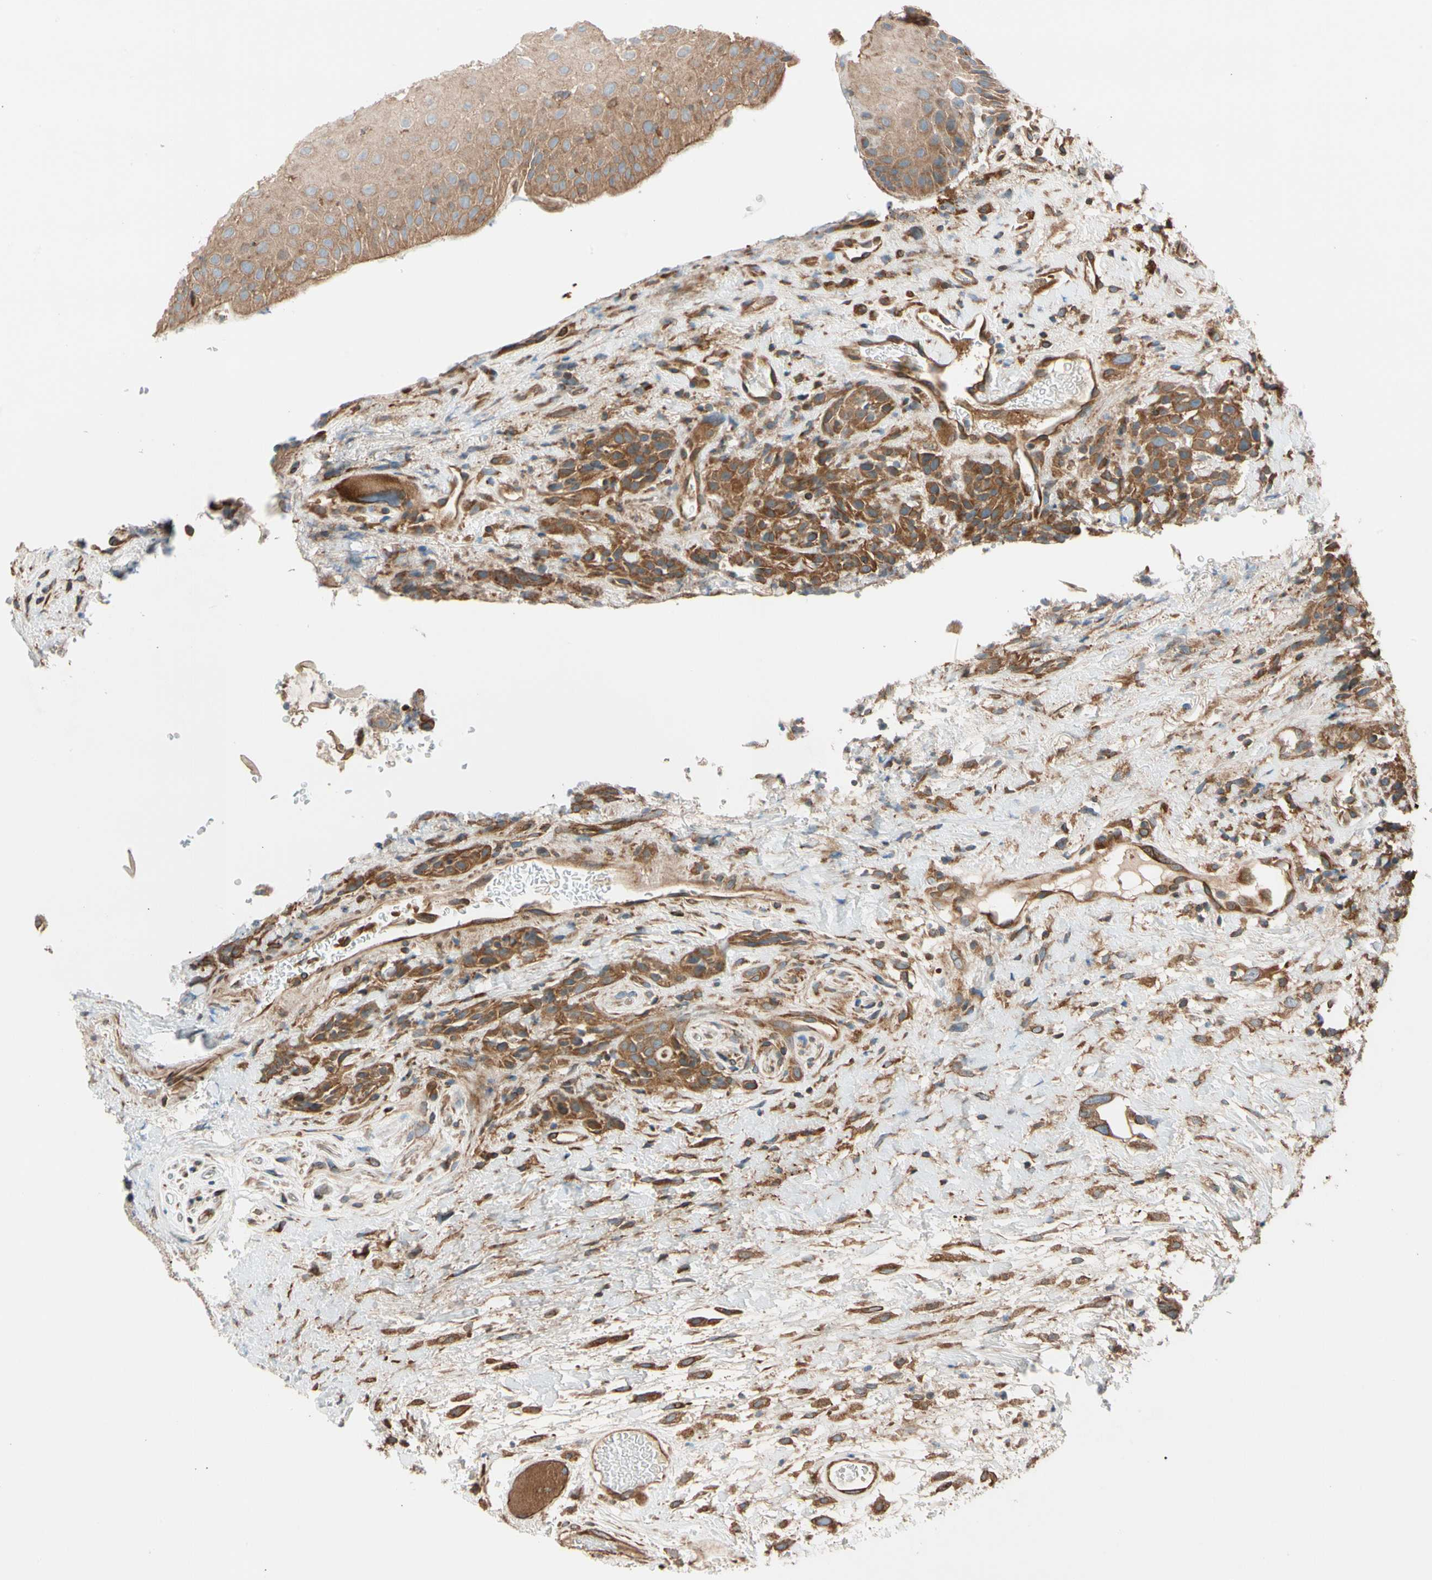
{"staining": {"intensity": "moderate", "quantity": ">75%", "location": "cytoplasmic/membranous"}, "tissue": "head and neck cancer", "cell_type": "Tumor cells", "image_type": "cancer", "snomed": [{"axis": "morphology", "description": "Normal tissue, NOS"}, {"axis": "morphology", "description": "Squamous cell carcinoma, NOS"}, {"axis": "topography", "description": "Cartilage tissue"}, {"axis": "topography", "description": "Head-Neck"}], "caption": "Head and neck cancer tissue shows moderate cytoplasmic/membranous positivity in approximately >75% of tumor cells", "gene": "PHYH", "patient": {"sex": "male", "age": 62}}